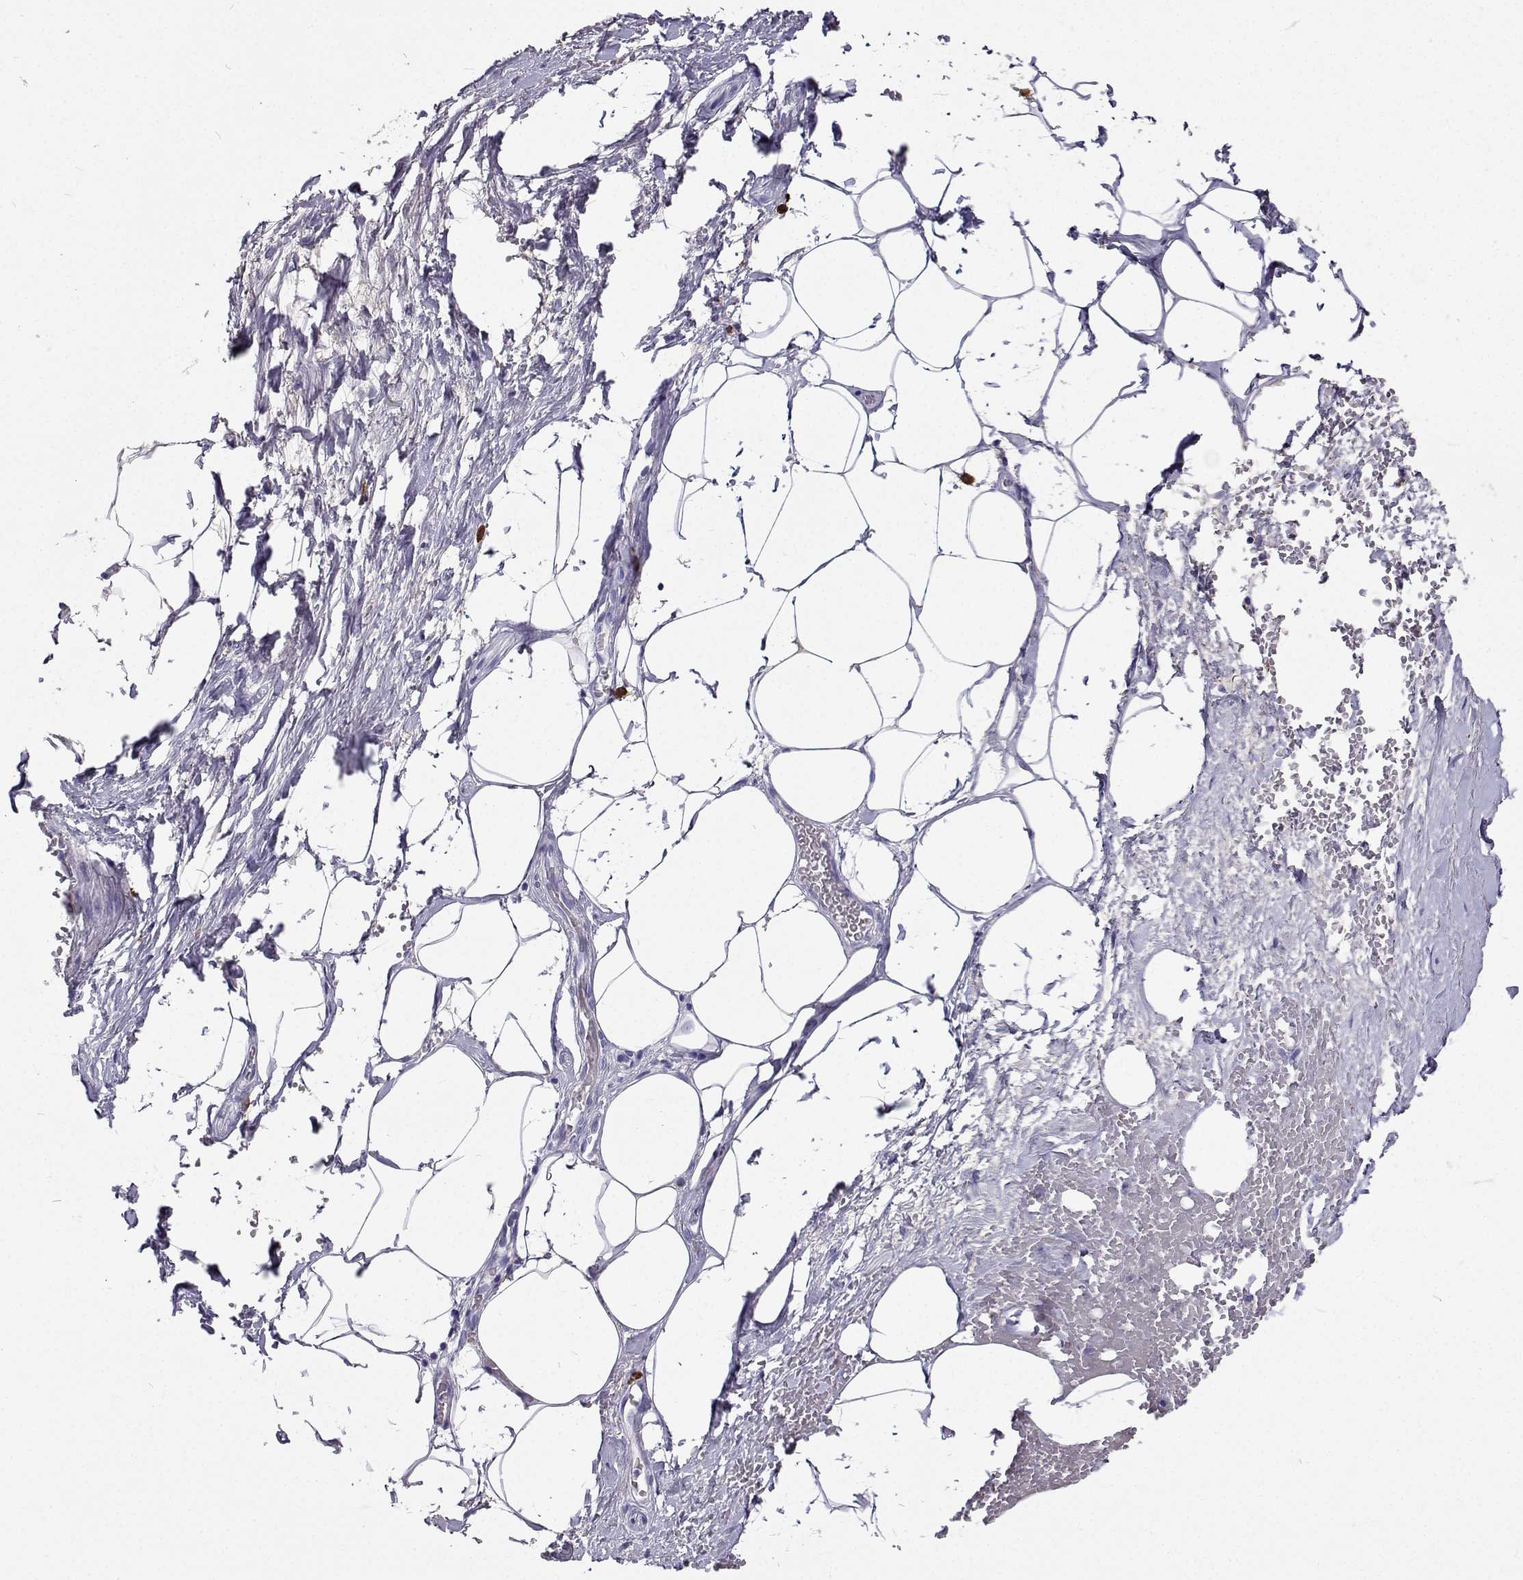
{"staining": {"intensity": "negative", "quantity": "none", "location": "none"}, "tissue": "adipose tissue", "cell_type": "Adipocytes", "image_type": "normal", "snomed": [{"axis": "morphology", "description": "Normal tissue, NOS"}, {"axis": "topography", "description": "Prostate"}, {"axis": "topography", "description": "Peripheral nerve tissue"}], "caption": "Immunohistochemistry image of normal adipose tissue: adipose tissue stained with DAB (3,3'-diaminobenzidine) displays no significant protein expression in adipocytes. Brightfield microscopy of immunohistochemistry (IHC) stained with DAB (3,3'-diaminobenzidine) (brown) and hematoxylin (blue), captured at high magnification.", "gene": "CFAP44", "patient": {"sex": "male", "age": 55}}